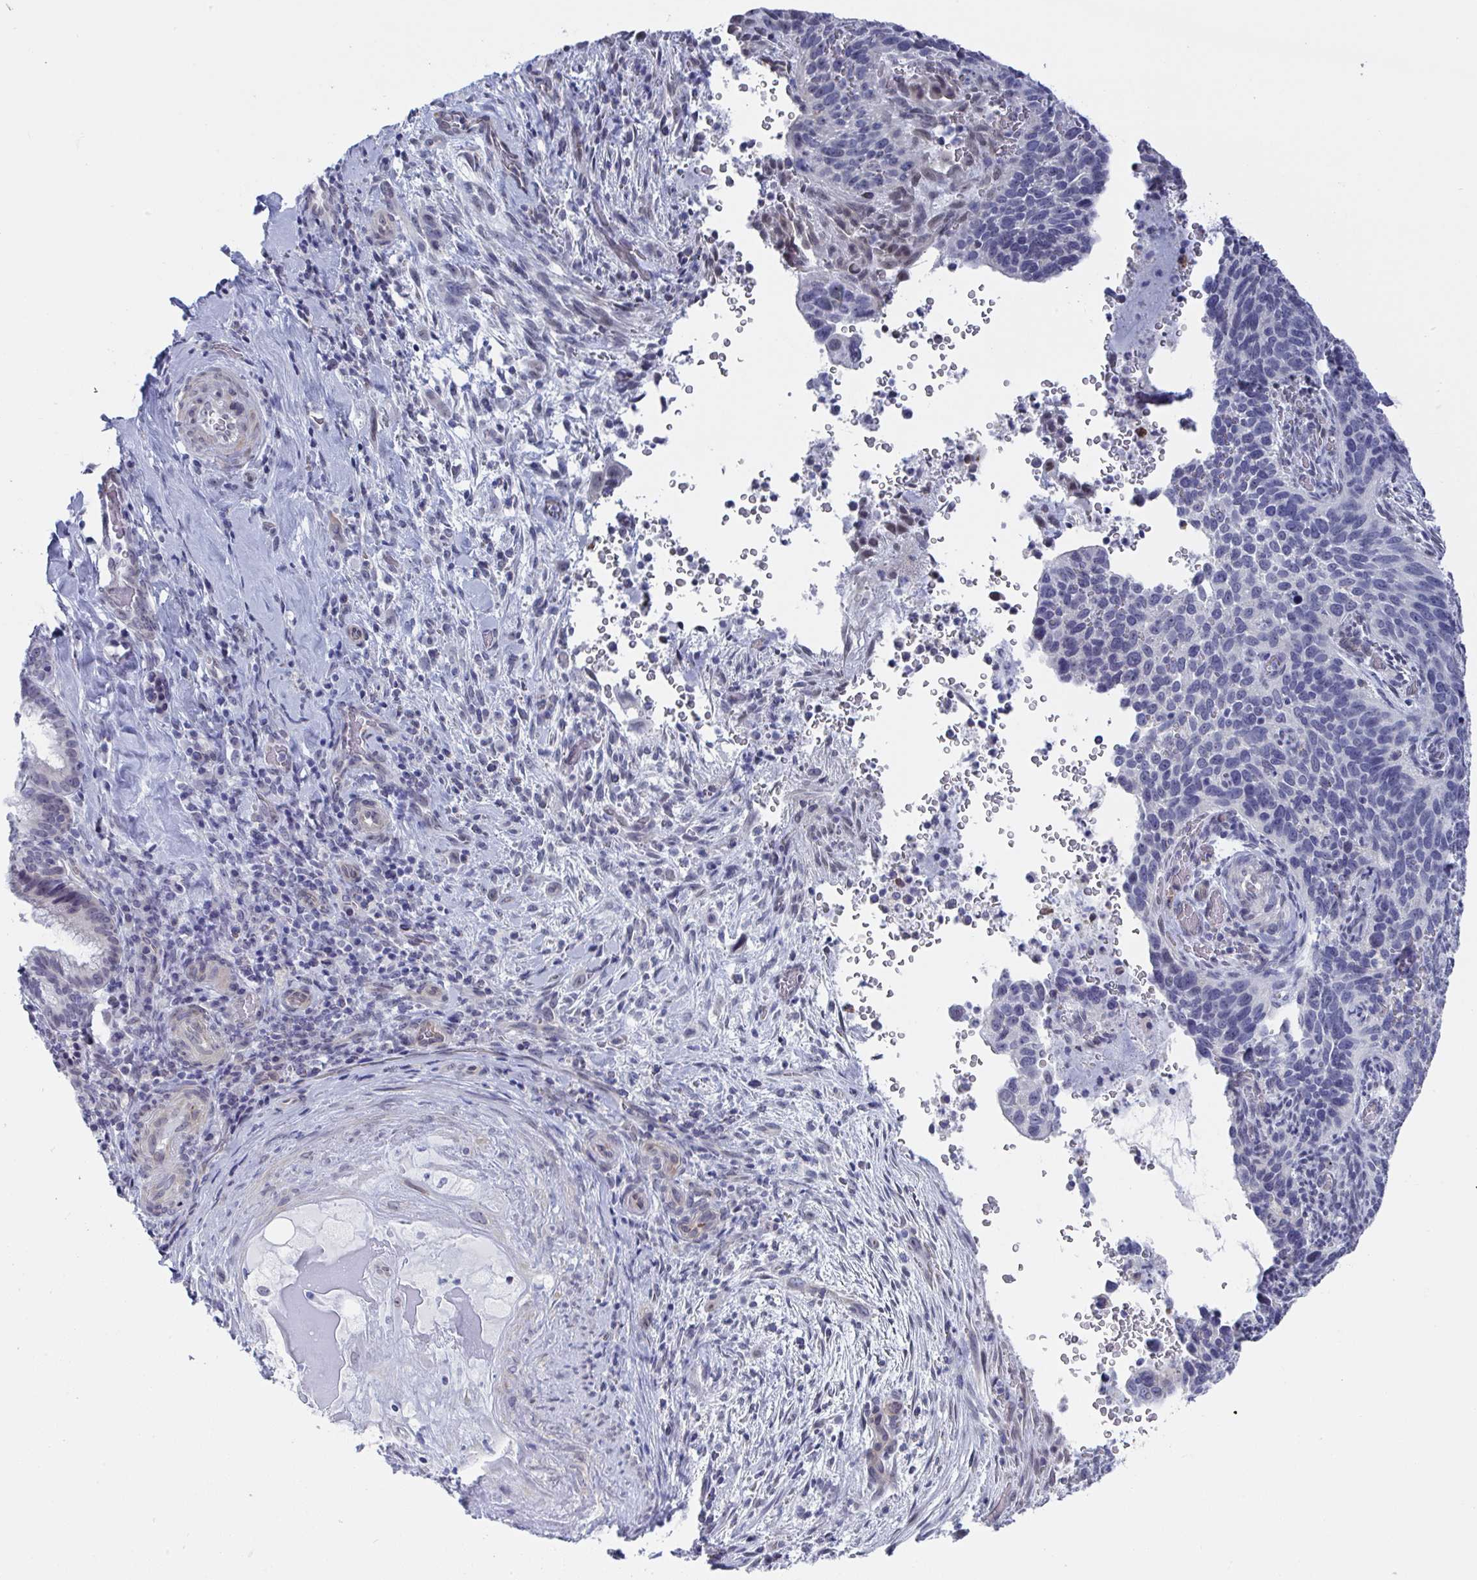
{"staining": {"intensity": "negative", "quantity": "none", "location": "none"}, "tissue": "cervical cancer", "cell_type": "Tumor cells", "image_type": "cancer", "snomed": [{"axis": "morphology", "description": "Squamous cell carcinoma, NOS"}, {"axis": "topography", "description": "Cervix"}], "caption": "IHC histopathology image of human cervical cancer (squamous cell carcinoma) stained for a protein (brown), which shows no expression in tumor cells.", "gene": "MFSD4A", "patient": {"sex": "female", "age": 51}}